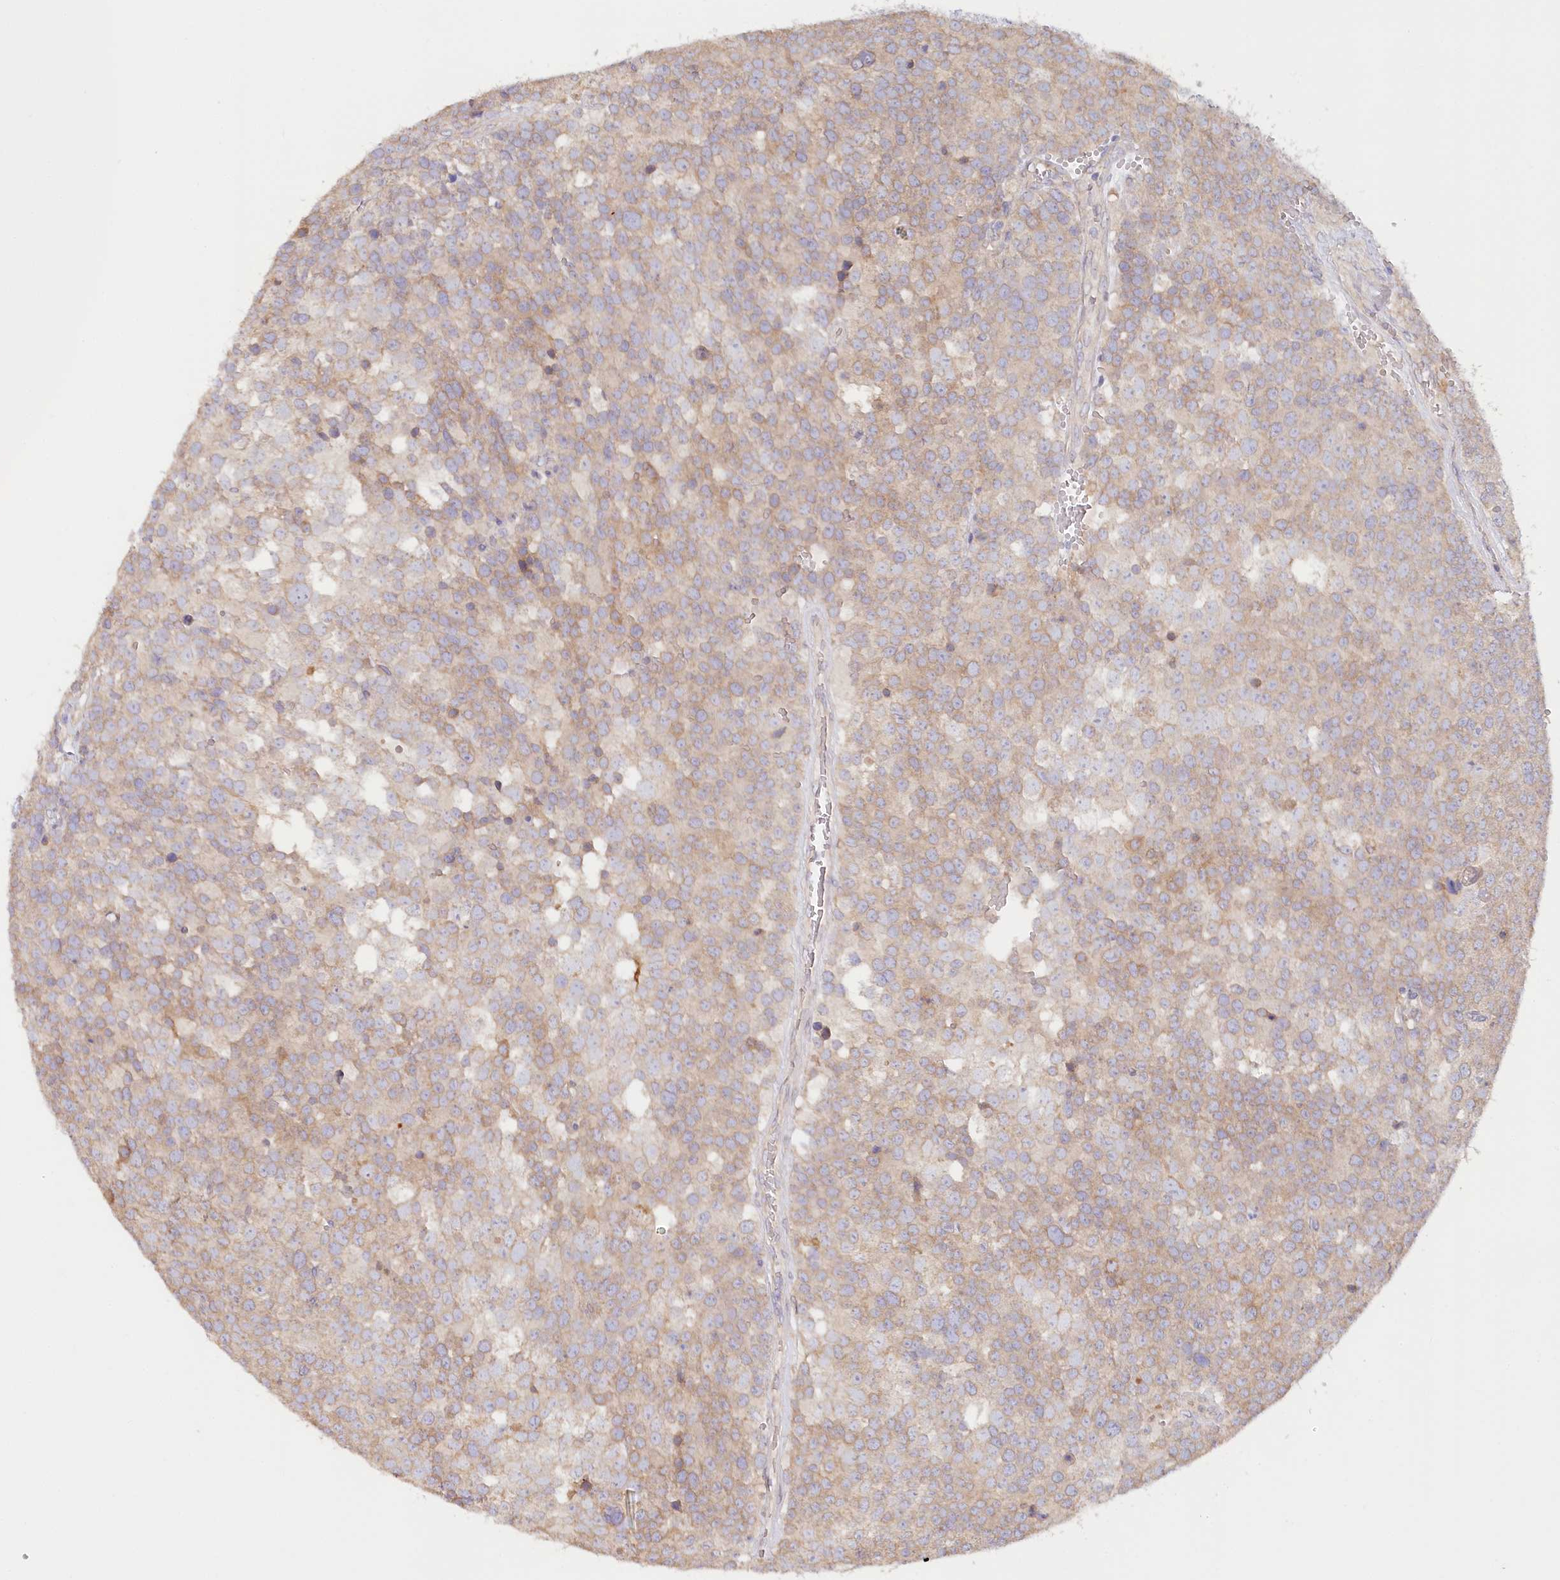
{"staining": {"intensity": "weak", "quantity": "25%-75%", "location": "cytoplasmic/membranous"}, "tissue": "testis cancer", "cell_type": "Tumor cells", "image_type": "cancer", "snomed": [{"axis": "morphology", "description": "Seminoma, NOS"}, {"axis": "topography", "description": "Testis"}], "caption": "A brown stain highlights weak cytoplasmic/membranous expression of a protein in testis cancer tumor cells.", "gene": "PAIP2", "patient": {"sex": "male", "age": 71}}